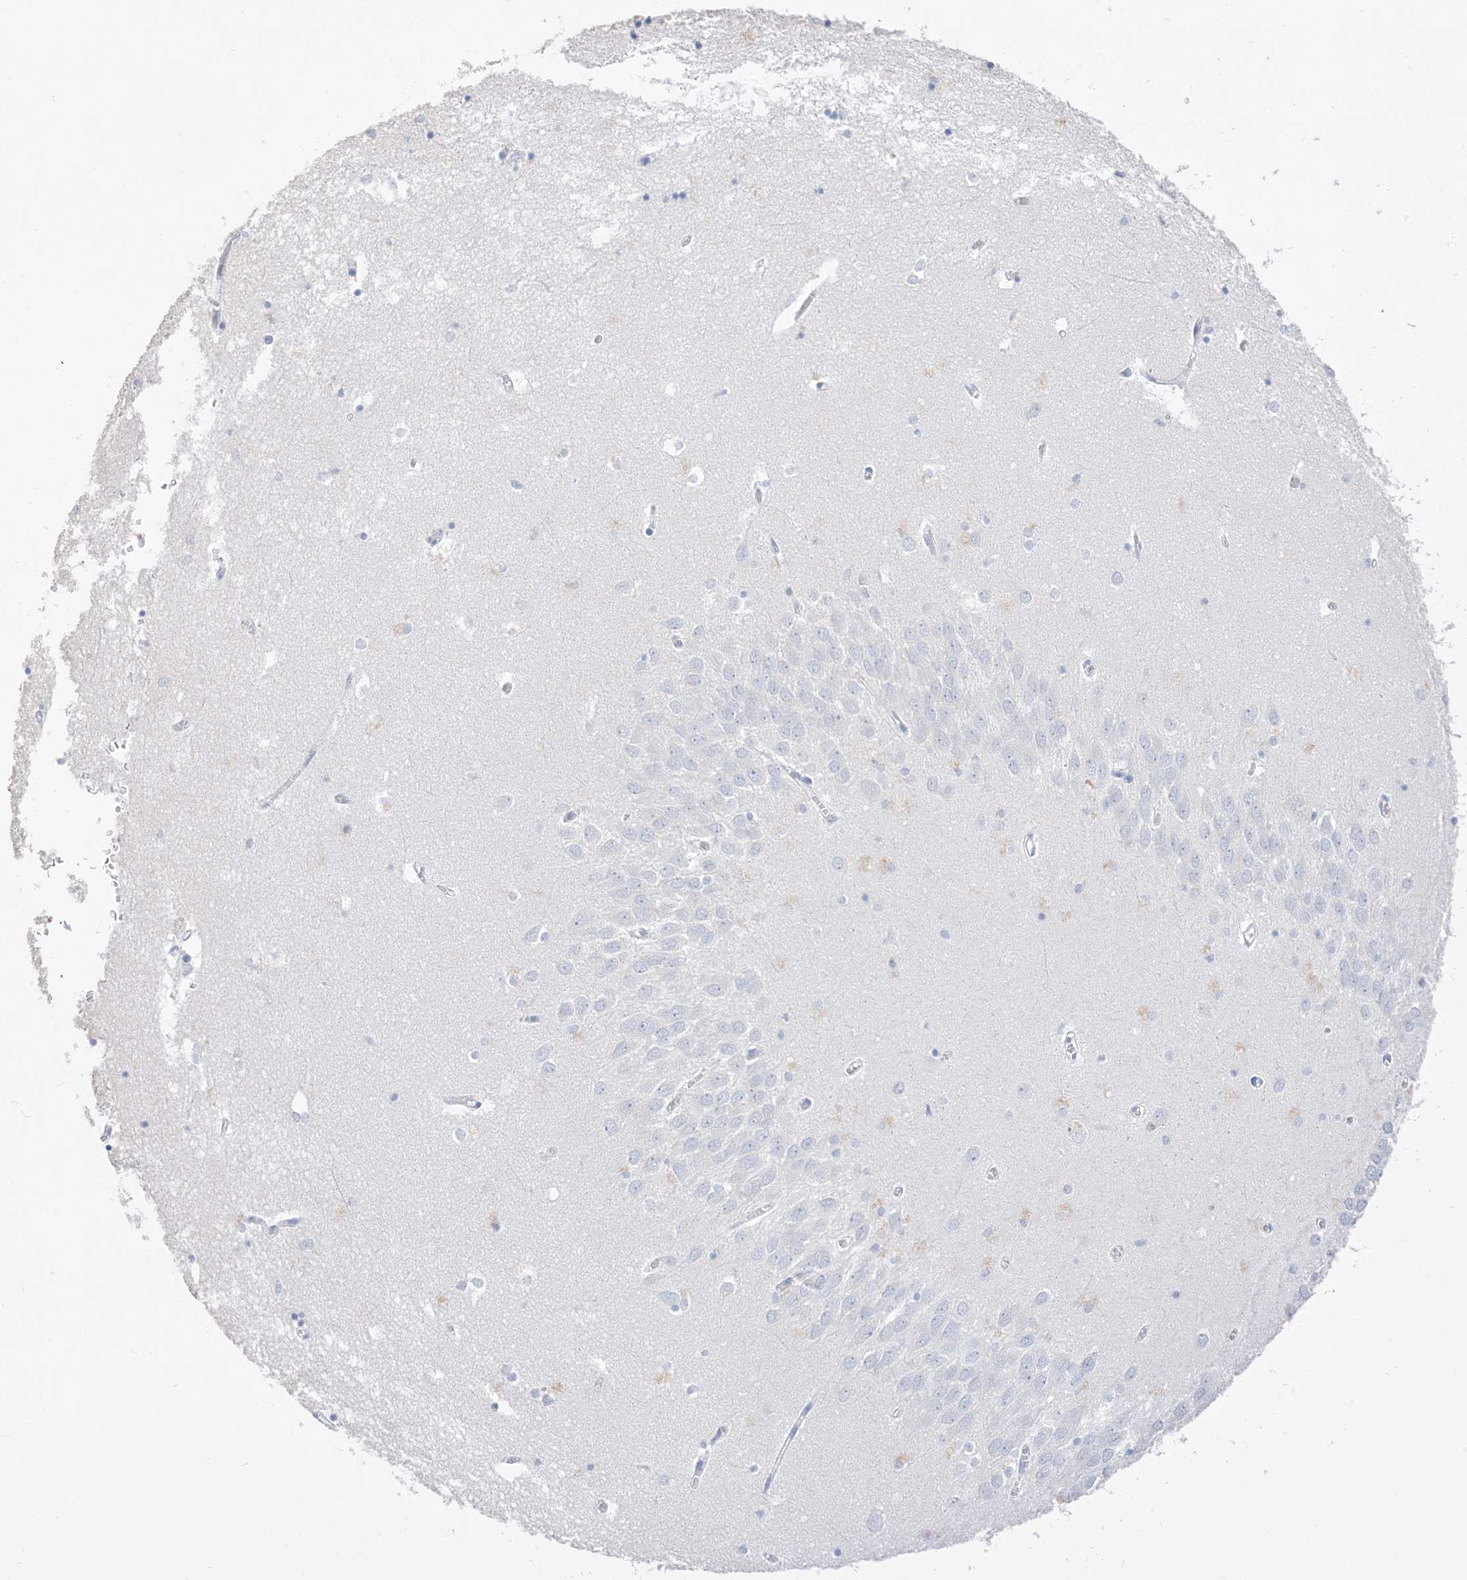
{"staining": {"intensity": "negative", "quantity": "none", "location": "none"}, "tissue": "hippocampus", "cell_type": "Glial cells", "image_type": "normal", "snomed": [{"axis": "morphology", "description": "Normal tissue, NOS"}, {"axis": "topography", "description": "Hippocampus"}], "caption": "Immunohistochemistry (IHC) histopathology image of benign hippocampus: hippocampus stained with DAB shows no significant protein expression in glial cells.", "gene": "MUC17", "patient": {"sex": "male", "age": 70}}